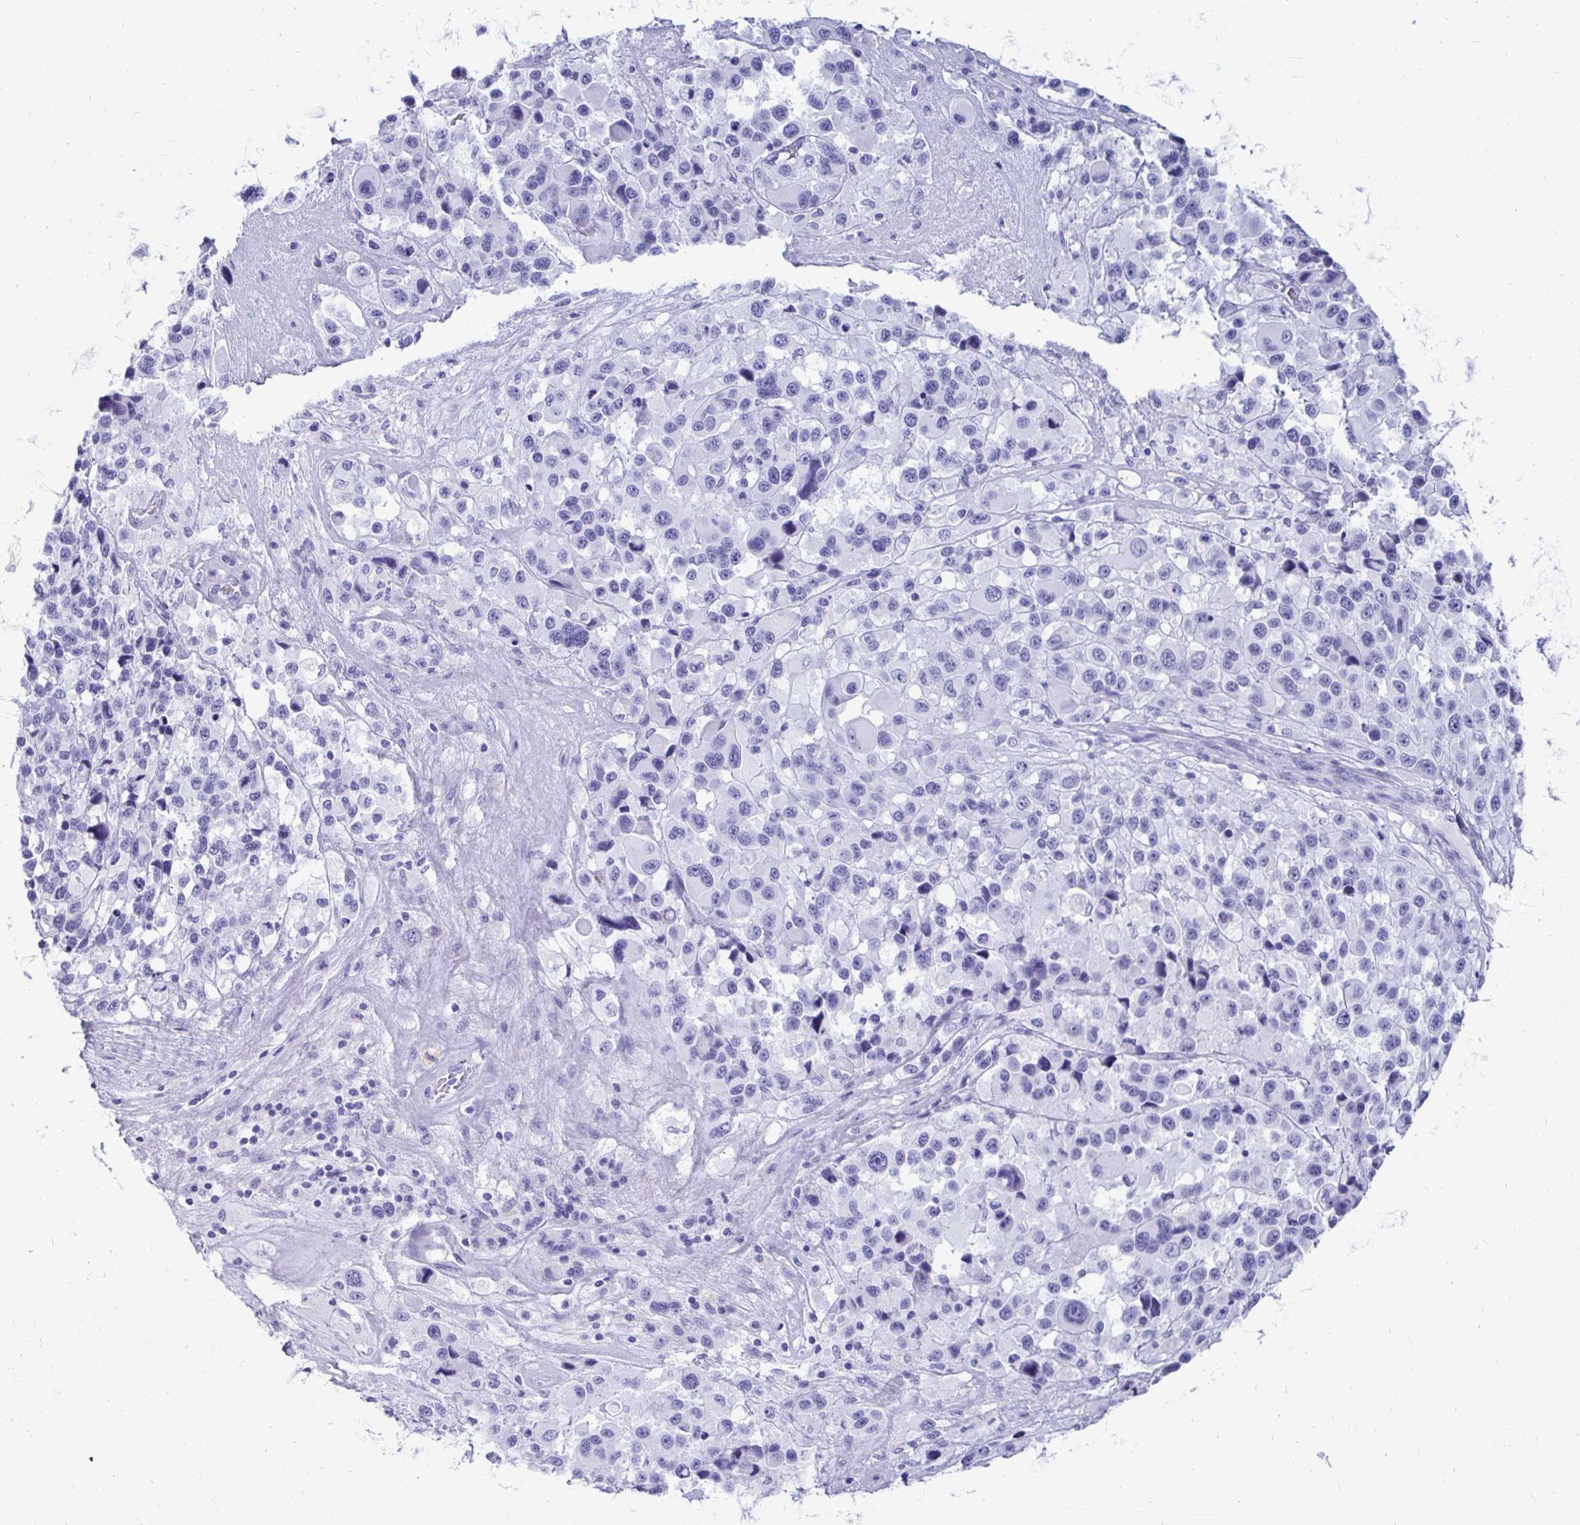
{"staining": {"intensity": "negative", "quantity": "none", "location": "none"}, "tissue": "melanoma", "cell_type": "Tumor cells", "image_type": "cancer", "snomed": [{"axis": "morphology", "description": "Malignant melanoma, Metastatic site"}, {"axis": "topography", "description": "Lymph node"}], "caption": "Immunohistochemical staining of human melanoma demonstrates no significant positivity in tumor cells. Nuclei are stained in blue.", "gene": "OR10R2", "patient": {"sex": "female", "age": 65}}